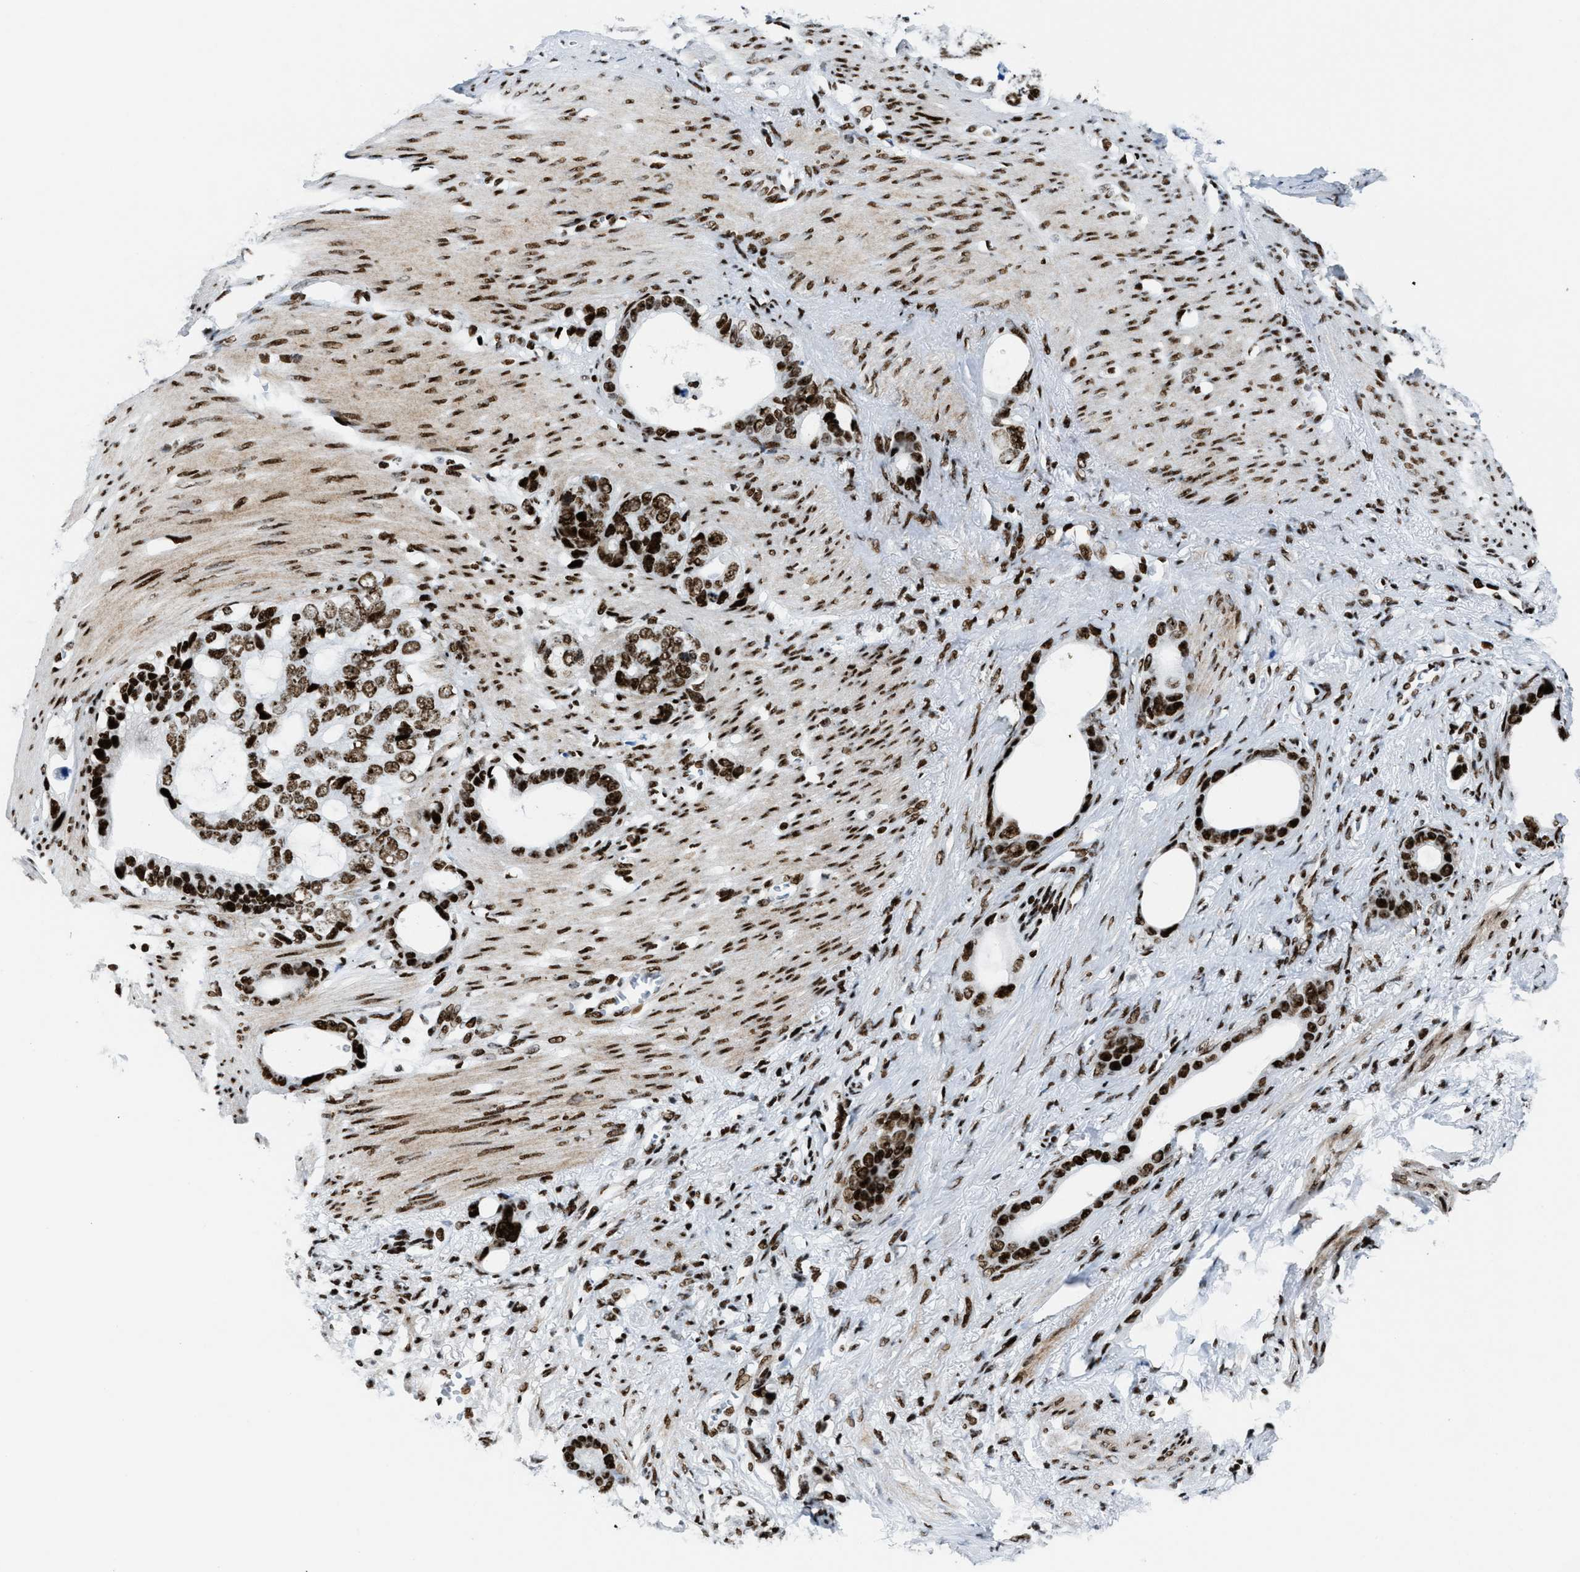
{"staining": {"intensity": "strong", "quantity": ">75%", "location": "nuclear"}, "tissue": "stomach cancer", "cell_type": "Tumor cells", "image_type": "cancer", "snomed": [{"axis": "morphology", "description": "Adenocarcinoma, NOS"}, {"axis": "topography", "description": "Stomach"}], "caption": "Strong nuclear staining for a protein is appreciated in approximately >75% of tumor cells of stomach cancer (adenocarcinoma) using immunohistochemistry (IHC).", "gene": "NONO", "patient": {"sex": "female", "age": 75}}